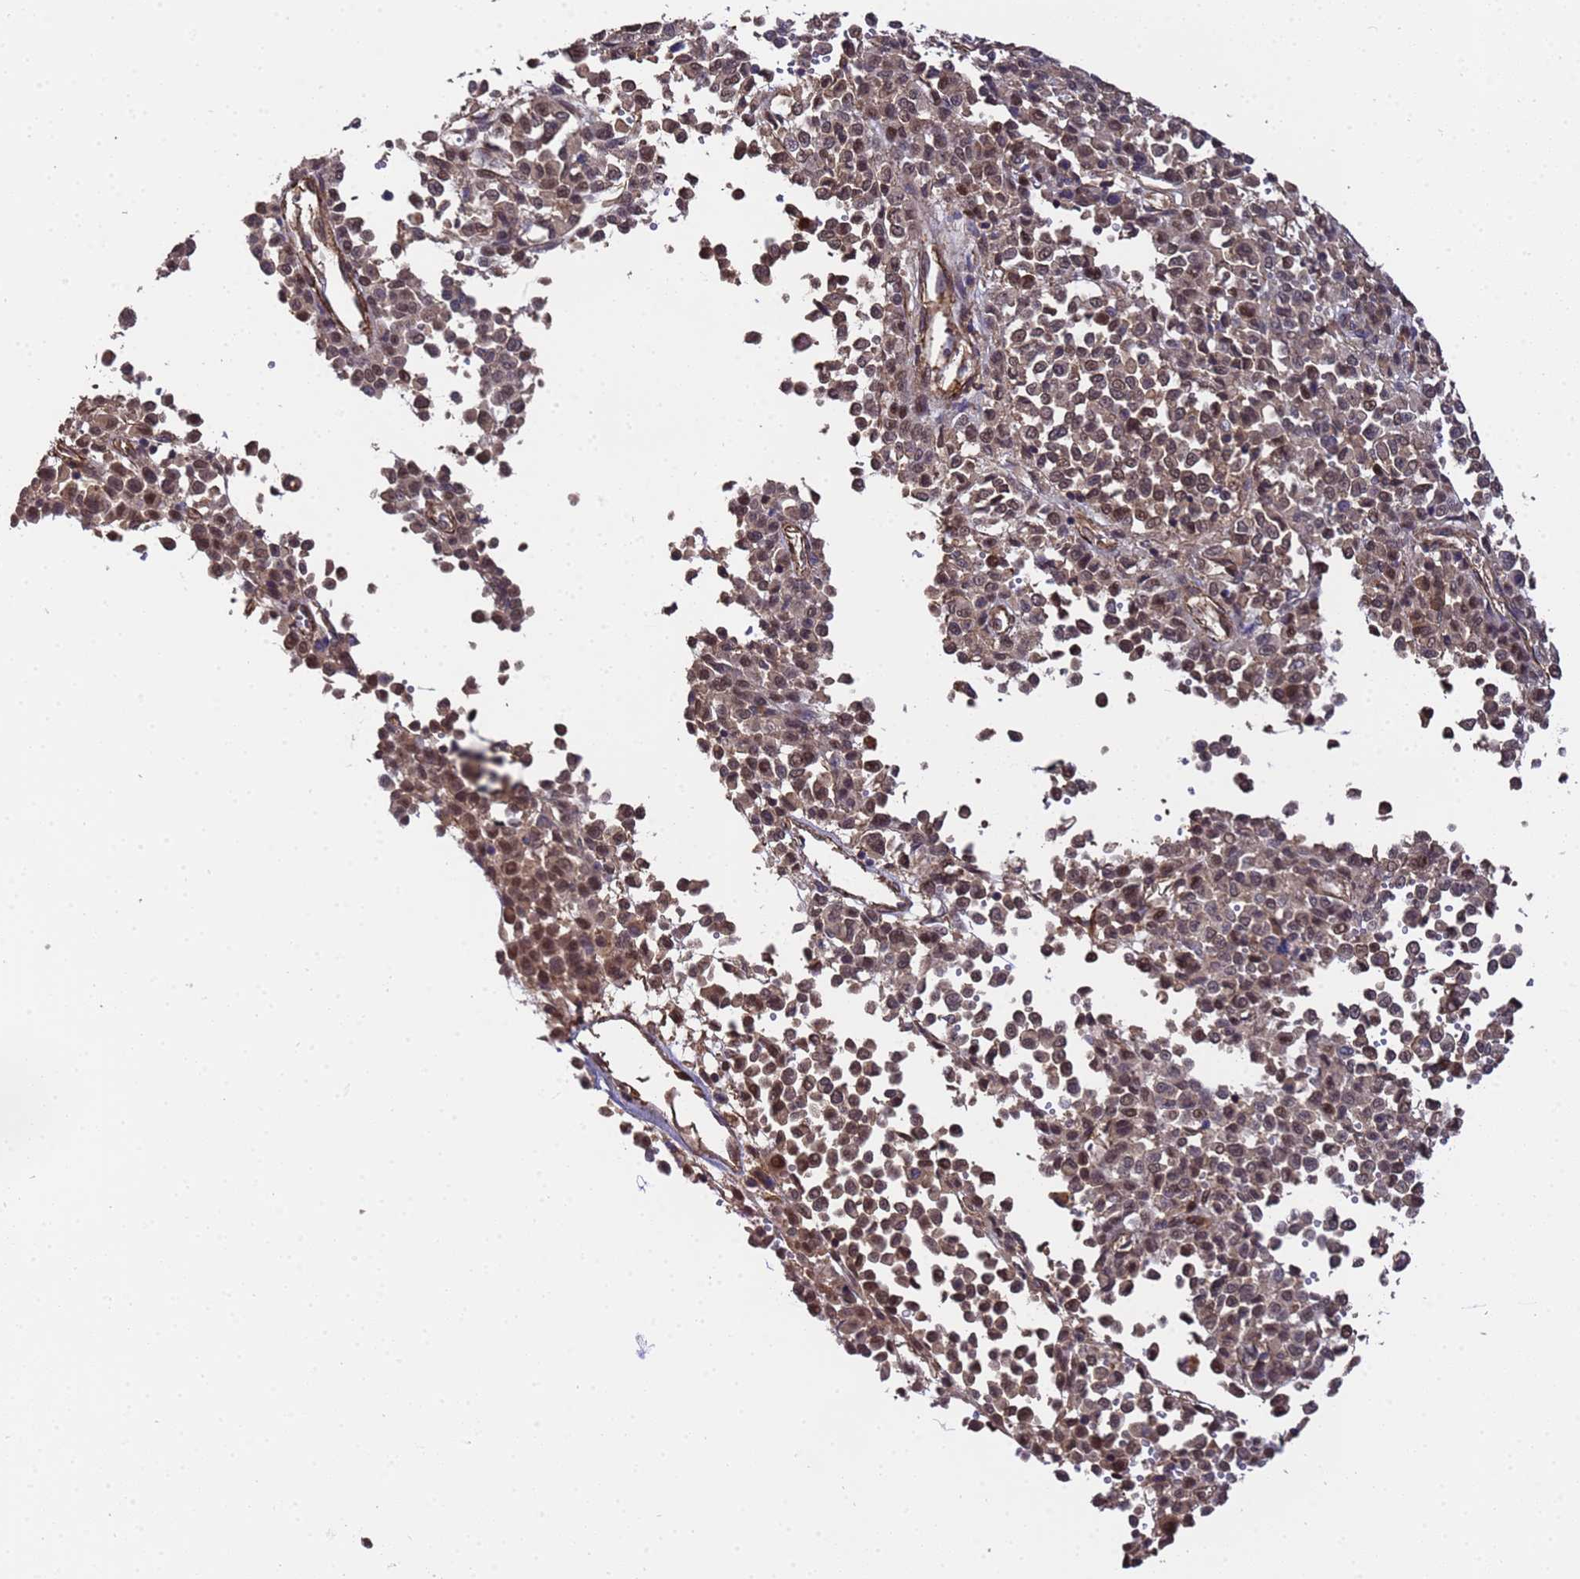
{"staining": {"intensity": "moderate", "quantity": ">75%", "location": "cytoplasmic/membranous,nuclear"}, "tissue": "melanoma", "cell_type": "Tumor cells", "image_type": "cancer", "snomed": [{"axis": "morphology", "description": "Malignant melanoma, Metastatic site"}, {"axis": "topography", "description": "Pancreas"}], "caption": "Immunohistochemical staining of melanoma reveals medium levels of moderate cytoplasmic/membranous and nuclear staining in approximately >75% of tumor cells. (DAB (3,3'-diaminobenzidine) = brown stain, brightfield microscopy at high magnification).", "gene": "GSTCD", "patient": {"sex": "female", "age": 30}}